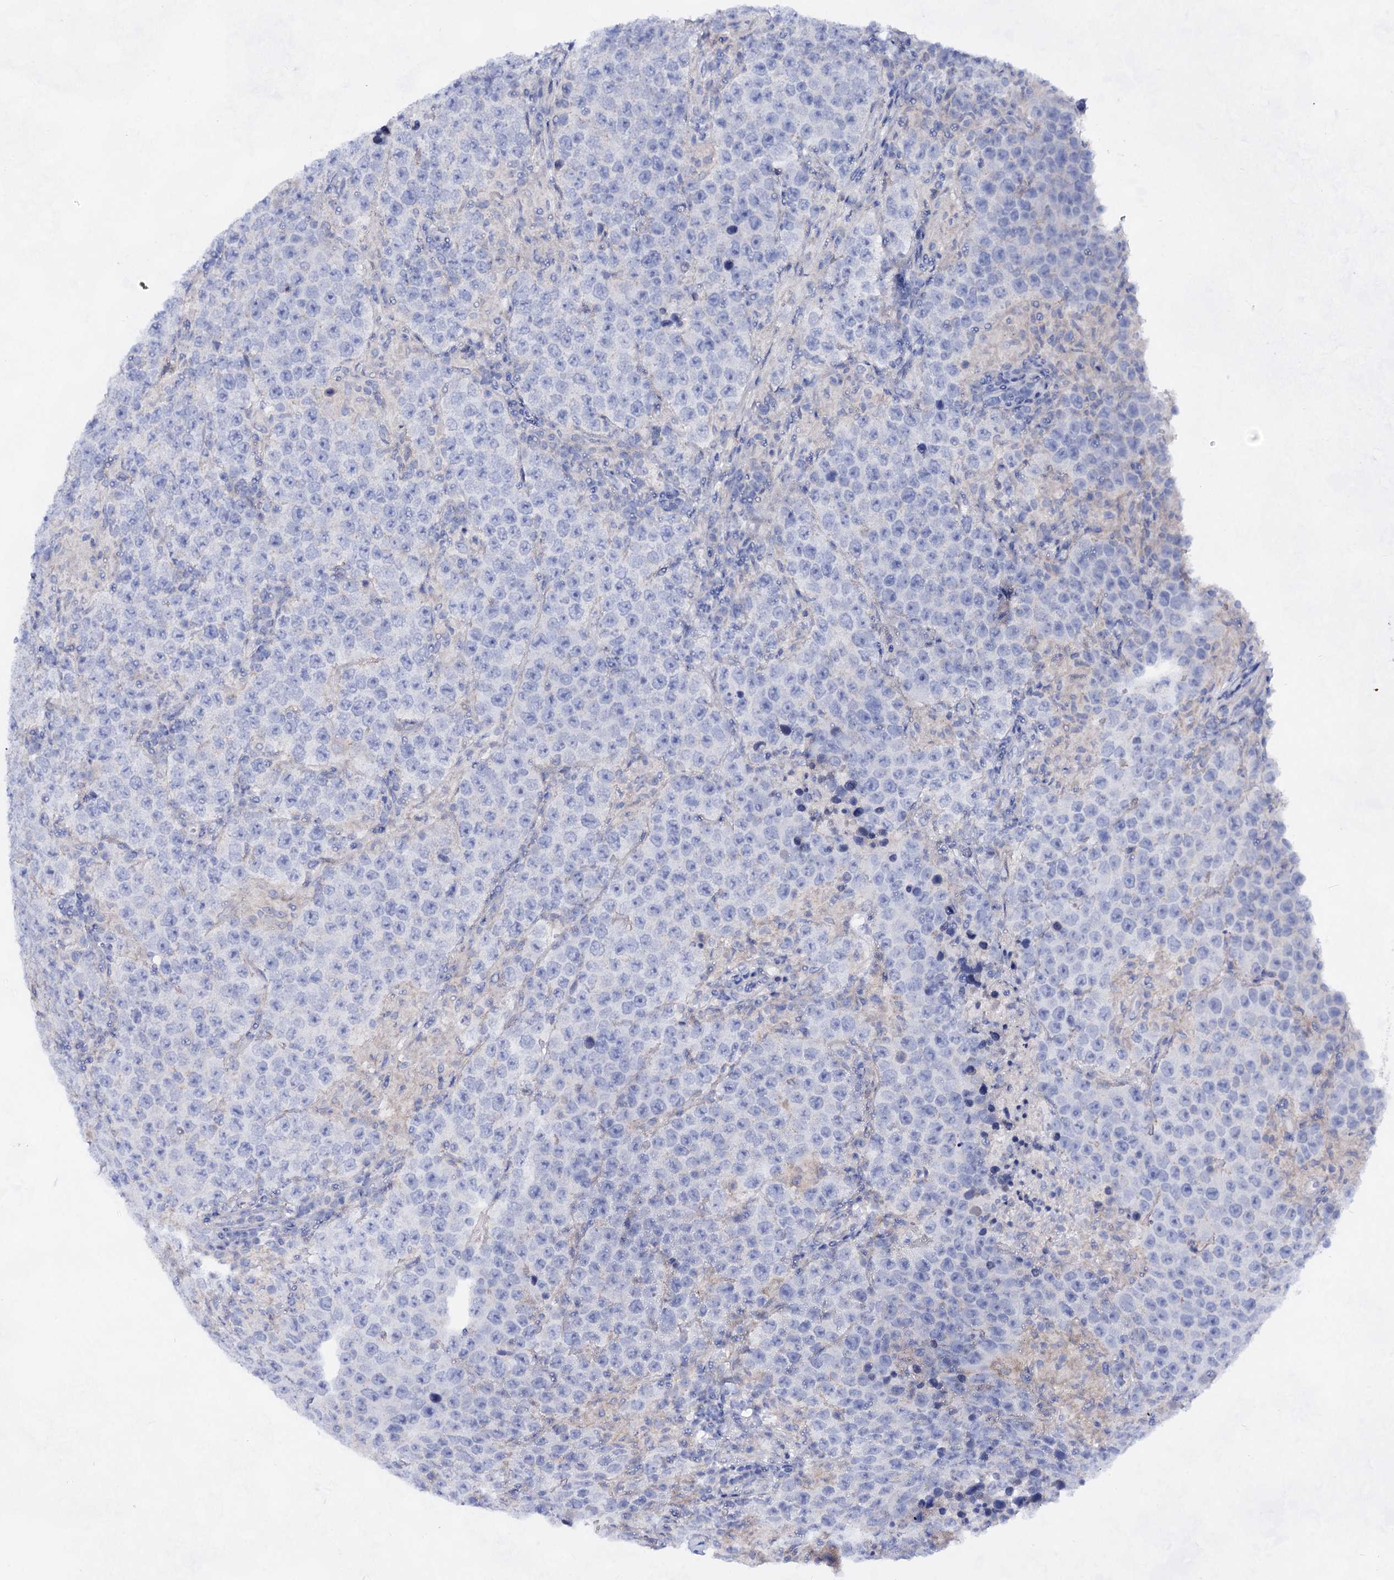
{"staining": {"intensity": "negative", "quantity": "none", "location": "none"}, "tissue": "testis cancer", "cell_type": "Tumor cells", "image_type": "cancer", "snomed": [{"axis": "morphology", "description": "Normal tissue, NOS"}, {"axis": "morphology", "description": "Urothelial carcinoma, High grade"}, {"axis": "morphology", "description": "Seminoma, NOS"}, {"axis": "morphology", "description": "Carcinoma, Embryonal, NOS"}, {"axis": "topography", "description": "Urinary bladder"}, {"axis": "topography", "description": "Testis"}], "caption": "The IHC image has no significant positivity in tumor cells of seminoma (testis) tissue.", "gene": "PLIN1", "patient": {"sex": "male", "age": 41}}